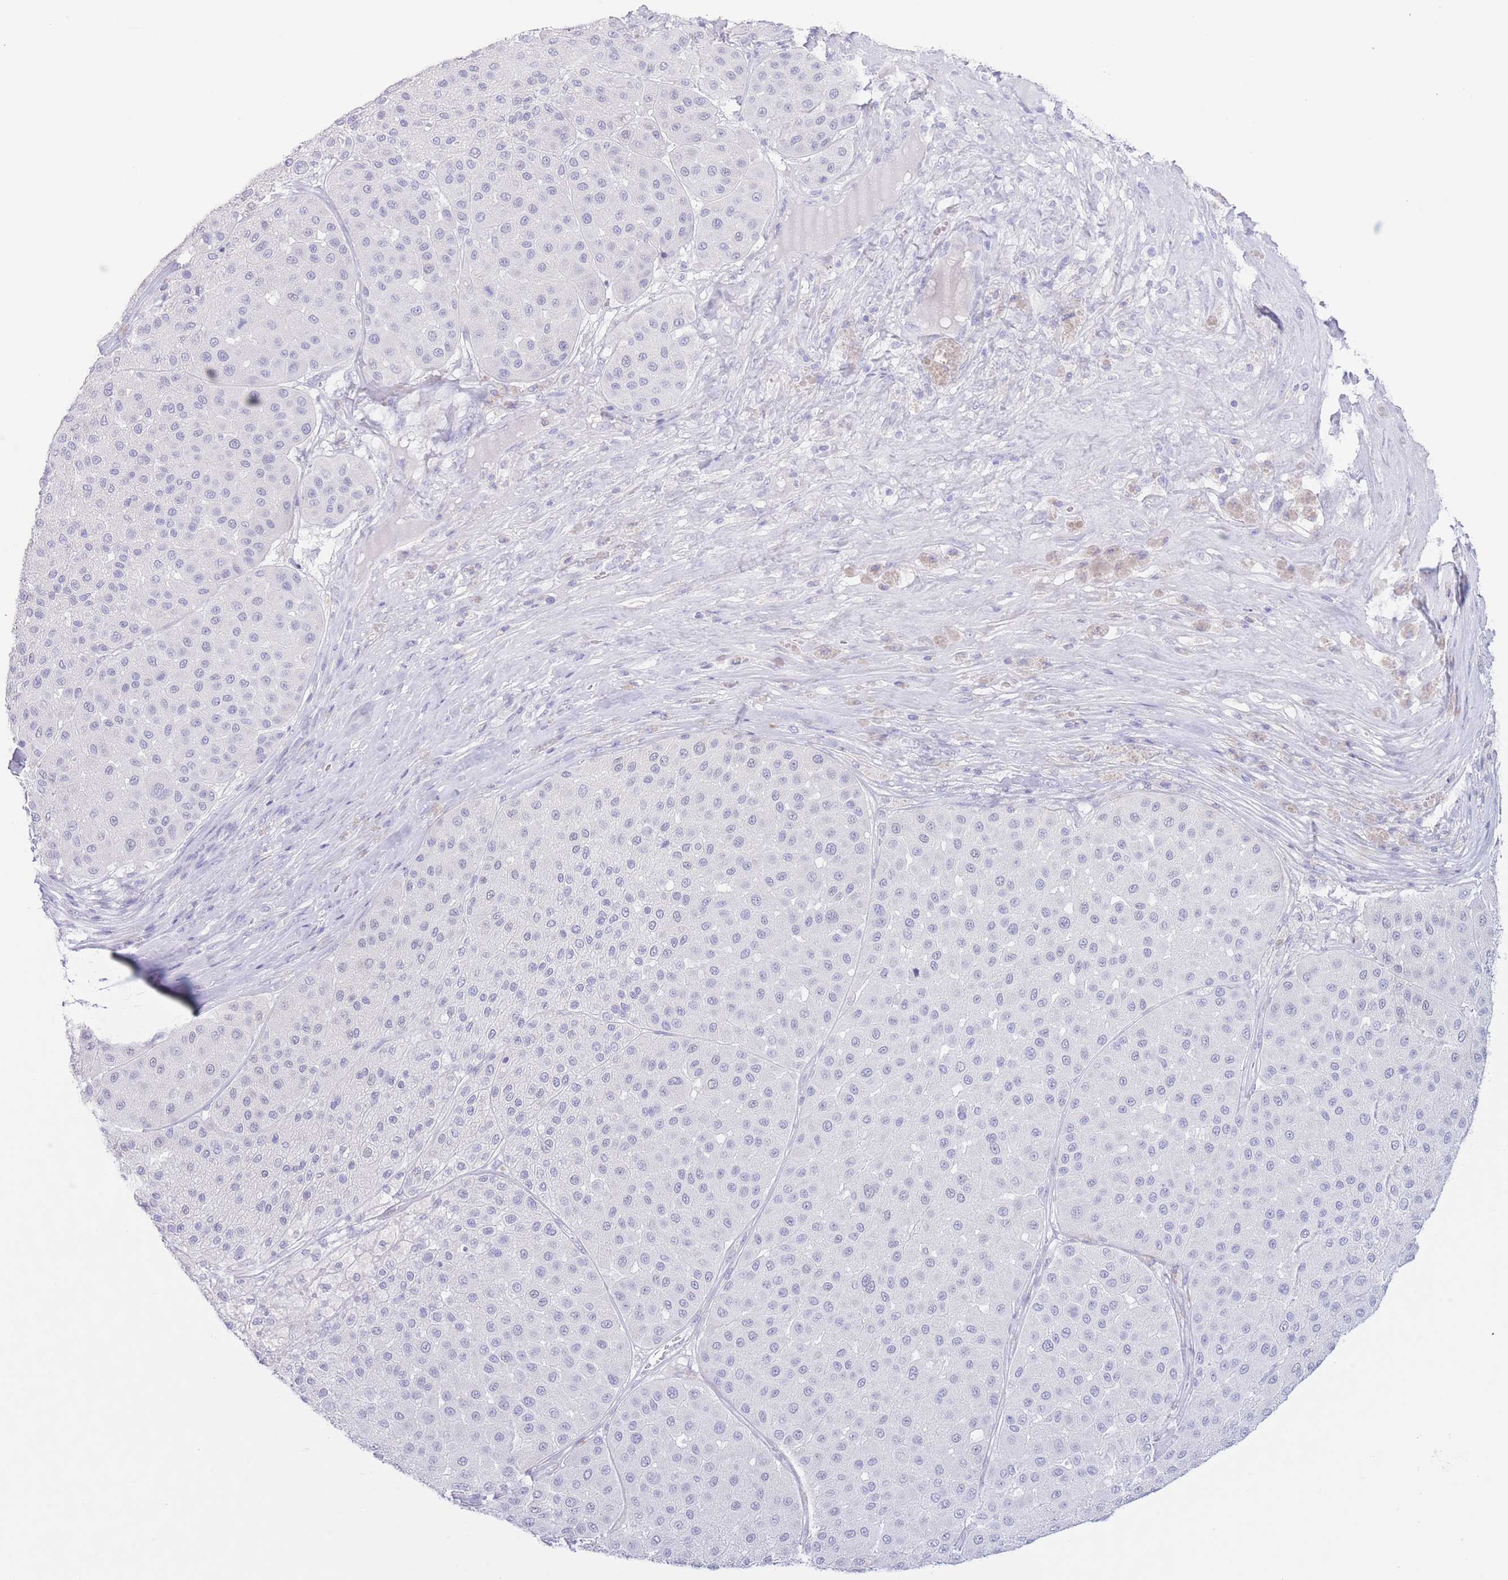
{"staining": {"intensity": "negative", "quantity": "none", "location": "none"}, "tissue": "melanoma", "cell_type": "Tumor cells", "image_type": "cancer", "snomed": [{"axis": "morphology", "description": "Malignant melanoma, Metastatic site"}, {"axis": "topography", "description": "Smooth muscle"}], "caption": "Immunohistochemistry (IHC) photomicrograph of neoplastic tissue: melanoma stained with DAB exhibits no significant protein positivity in tumor cells.", "gene": "PKLR", "patient": {"sex": "male", "age": 41}}